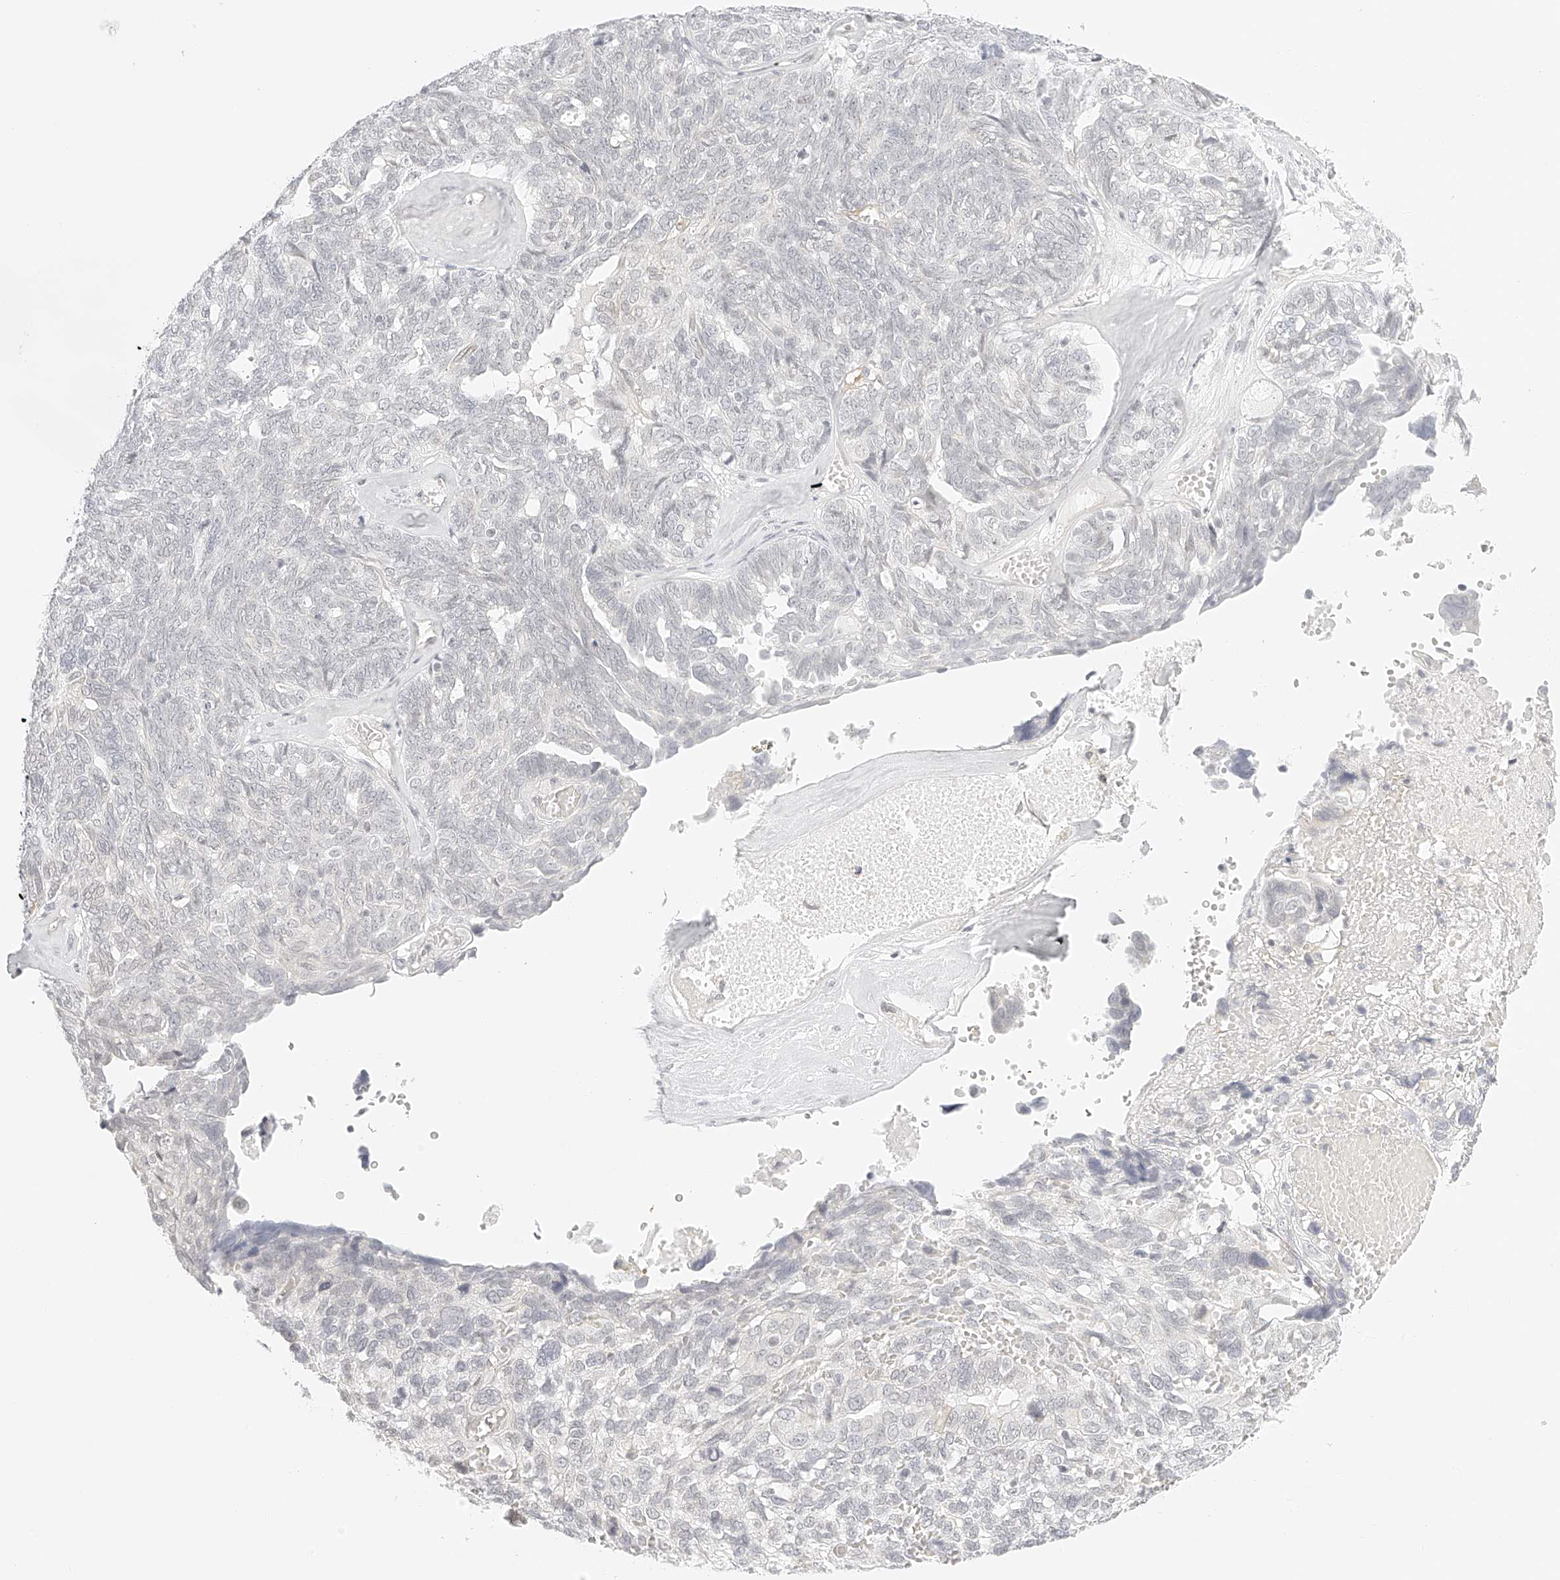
{"staining": {"intensity": "negative", "quantity": "none", "location": "none"}, "tissue": "ovarian cancer", "cell_type": "Tumor cells", "image_type": "cancer", "snomed": [{"axis": "morphology", "description": "Cystadenocarcinoma, serous, NOS"}, {"axis": "topography", "description": "Ovary"}], "caption": "Ovarian cancer (serous cystadenocarcinoma) was stained to show a protein in brown. There is no significant positivity in tumor cells.", "gene": "ZFP69", "patient": {"sex": "female", "age": 79}}